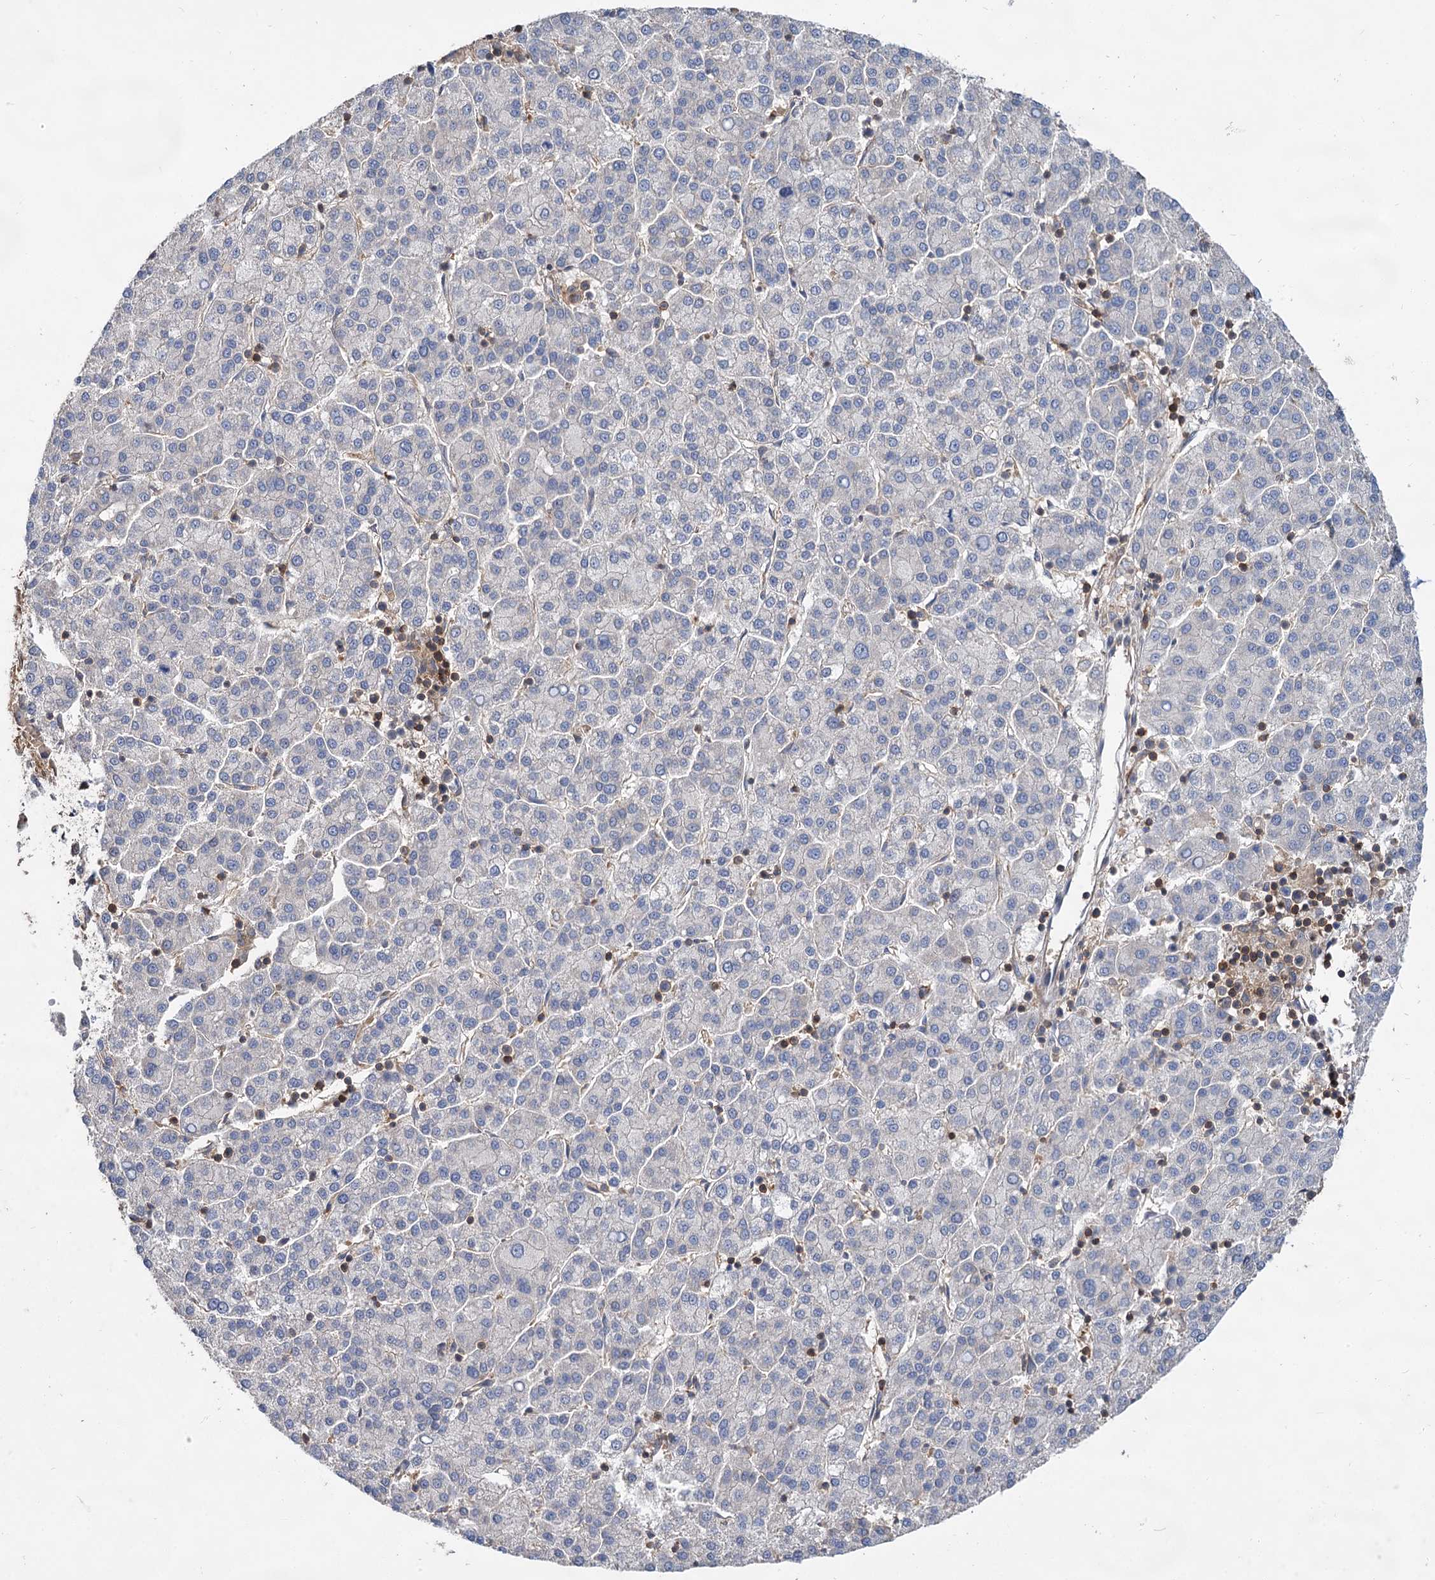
{"staining": {"intensity": "negative", "quantity": "none", "location": "none"}, "tissue": "liver cancer", "cell_type": "Tumor cells", "image_type": "cancer", "snomed": [{"axis": "morphology", "description": "Carcinoma, Hepatocellular, NOS"}, {"axis": "topography", "description": "Liver"}], "caption": "High magnification brightfield microscopy of liver cancer (hepatocellular carcinoma) stained with DAB (3,3'-diaminobenzidine) (brown) and counterstained with hematoxylin (blue): tumor cells show no significant staining.", "gene": "PACS1", "patient": {"sex": "female", "age": 58}}